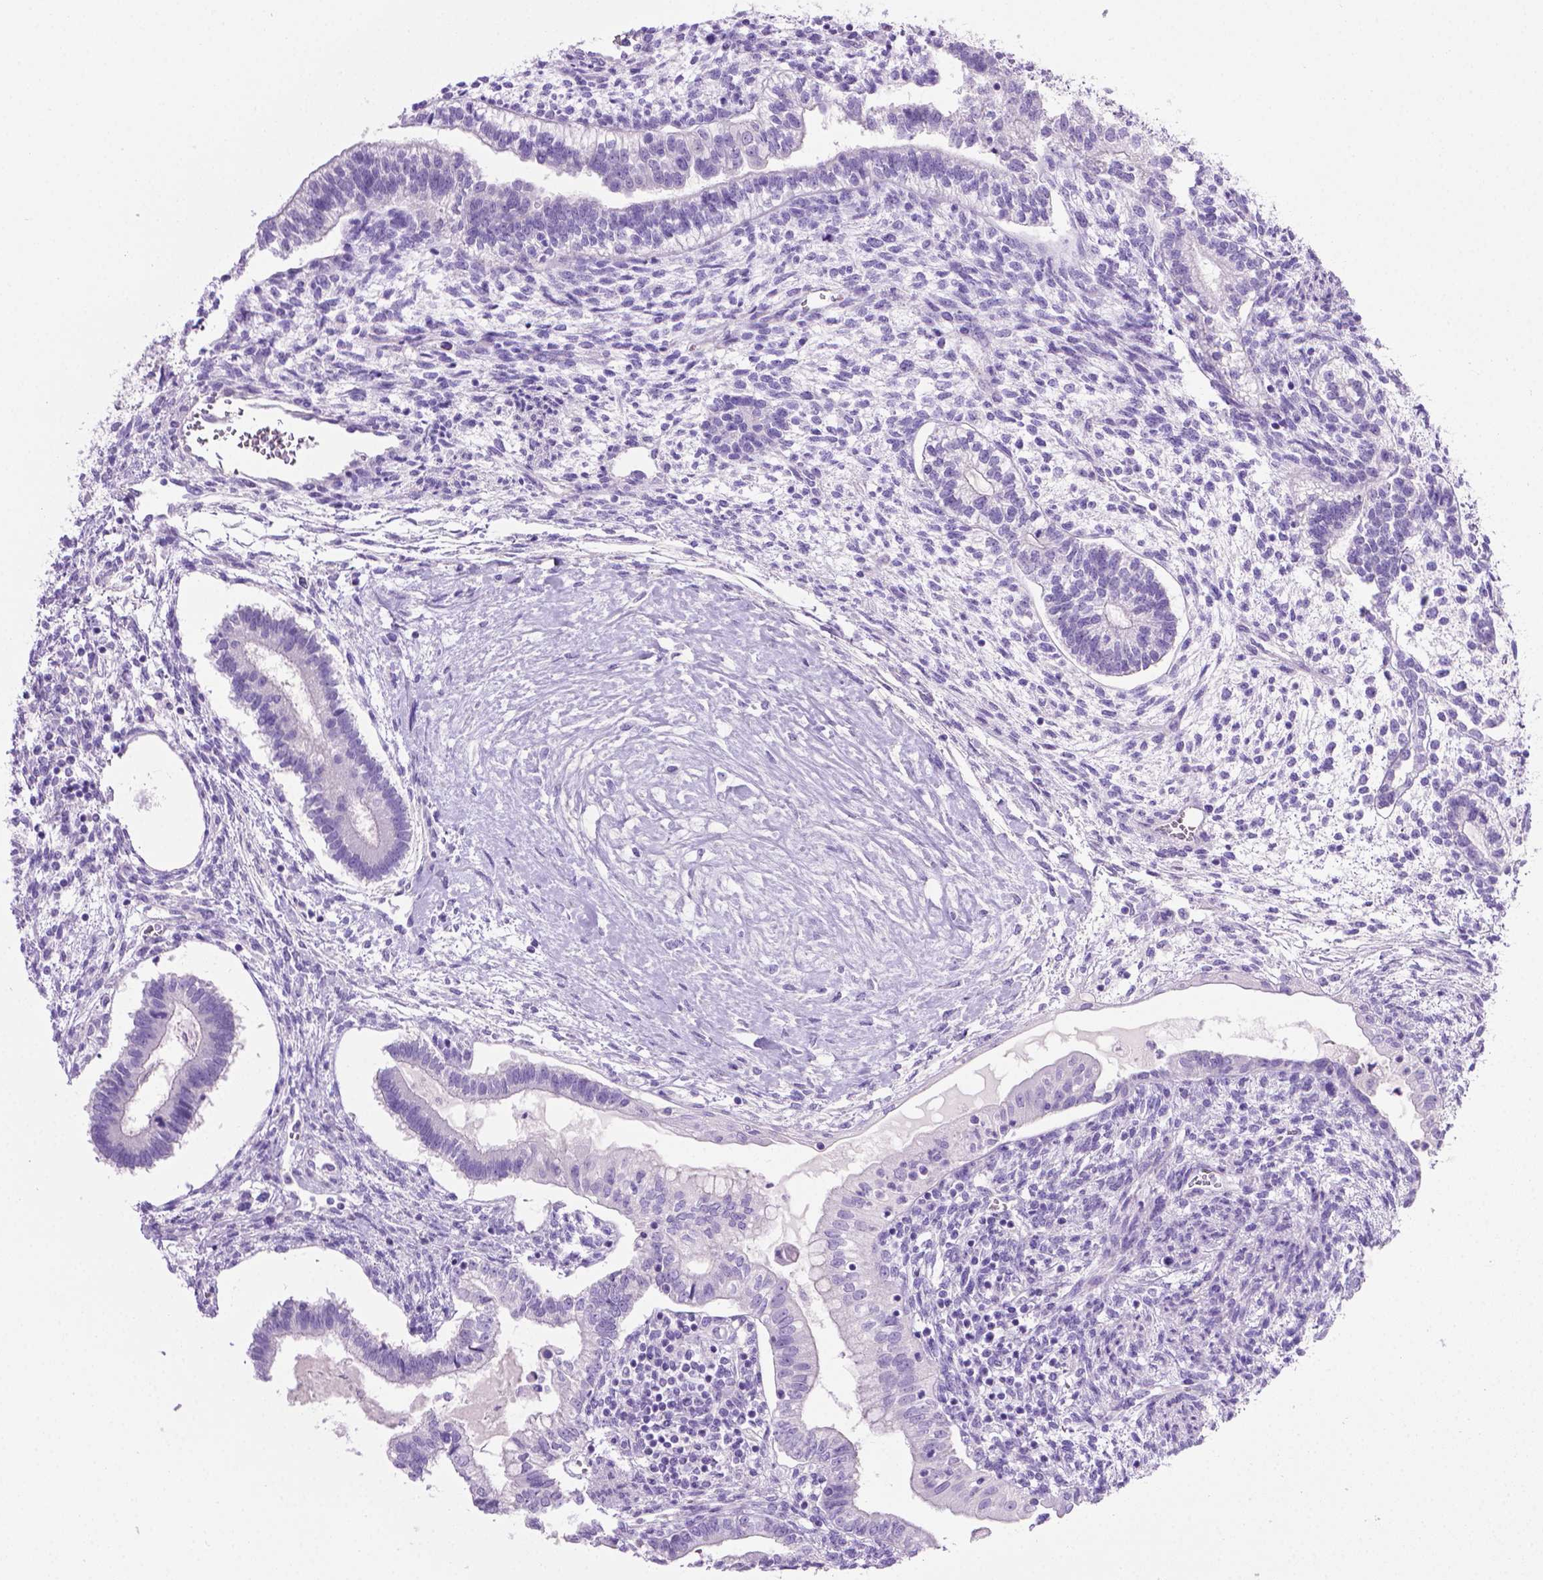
{"staining": {"intensity": "negative", "quantity": "none", "location": "none"}, "tissue": "testis cancer", "cell_type": "Tumor cells", "image_type": "cancer", "snomed": [{"axis": "morphology", "description": "Carcinoma, Embryonal, NOS"}, {"axis": "topography", "description": "Testis"}], "caption": "Tumor cells show no significant protein expression in testis cancer. The staining was performed using DAB (3,3'-diaminobenzidine) to visualize the protein expression in brown, while the nuclei were stained in blue with hematoxylin (Magnification: 20x).", "gene": "LELP1", "patient": {"sex": "male", "age": 37}}